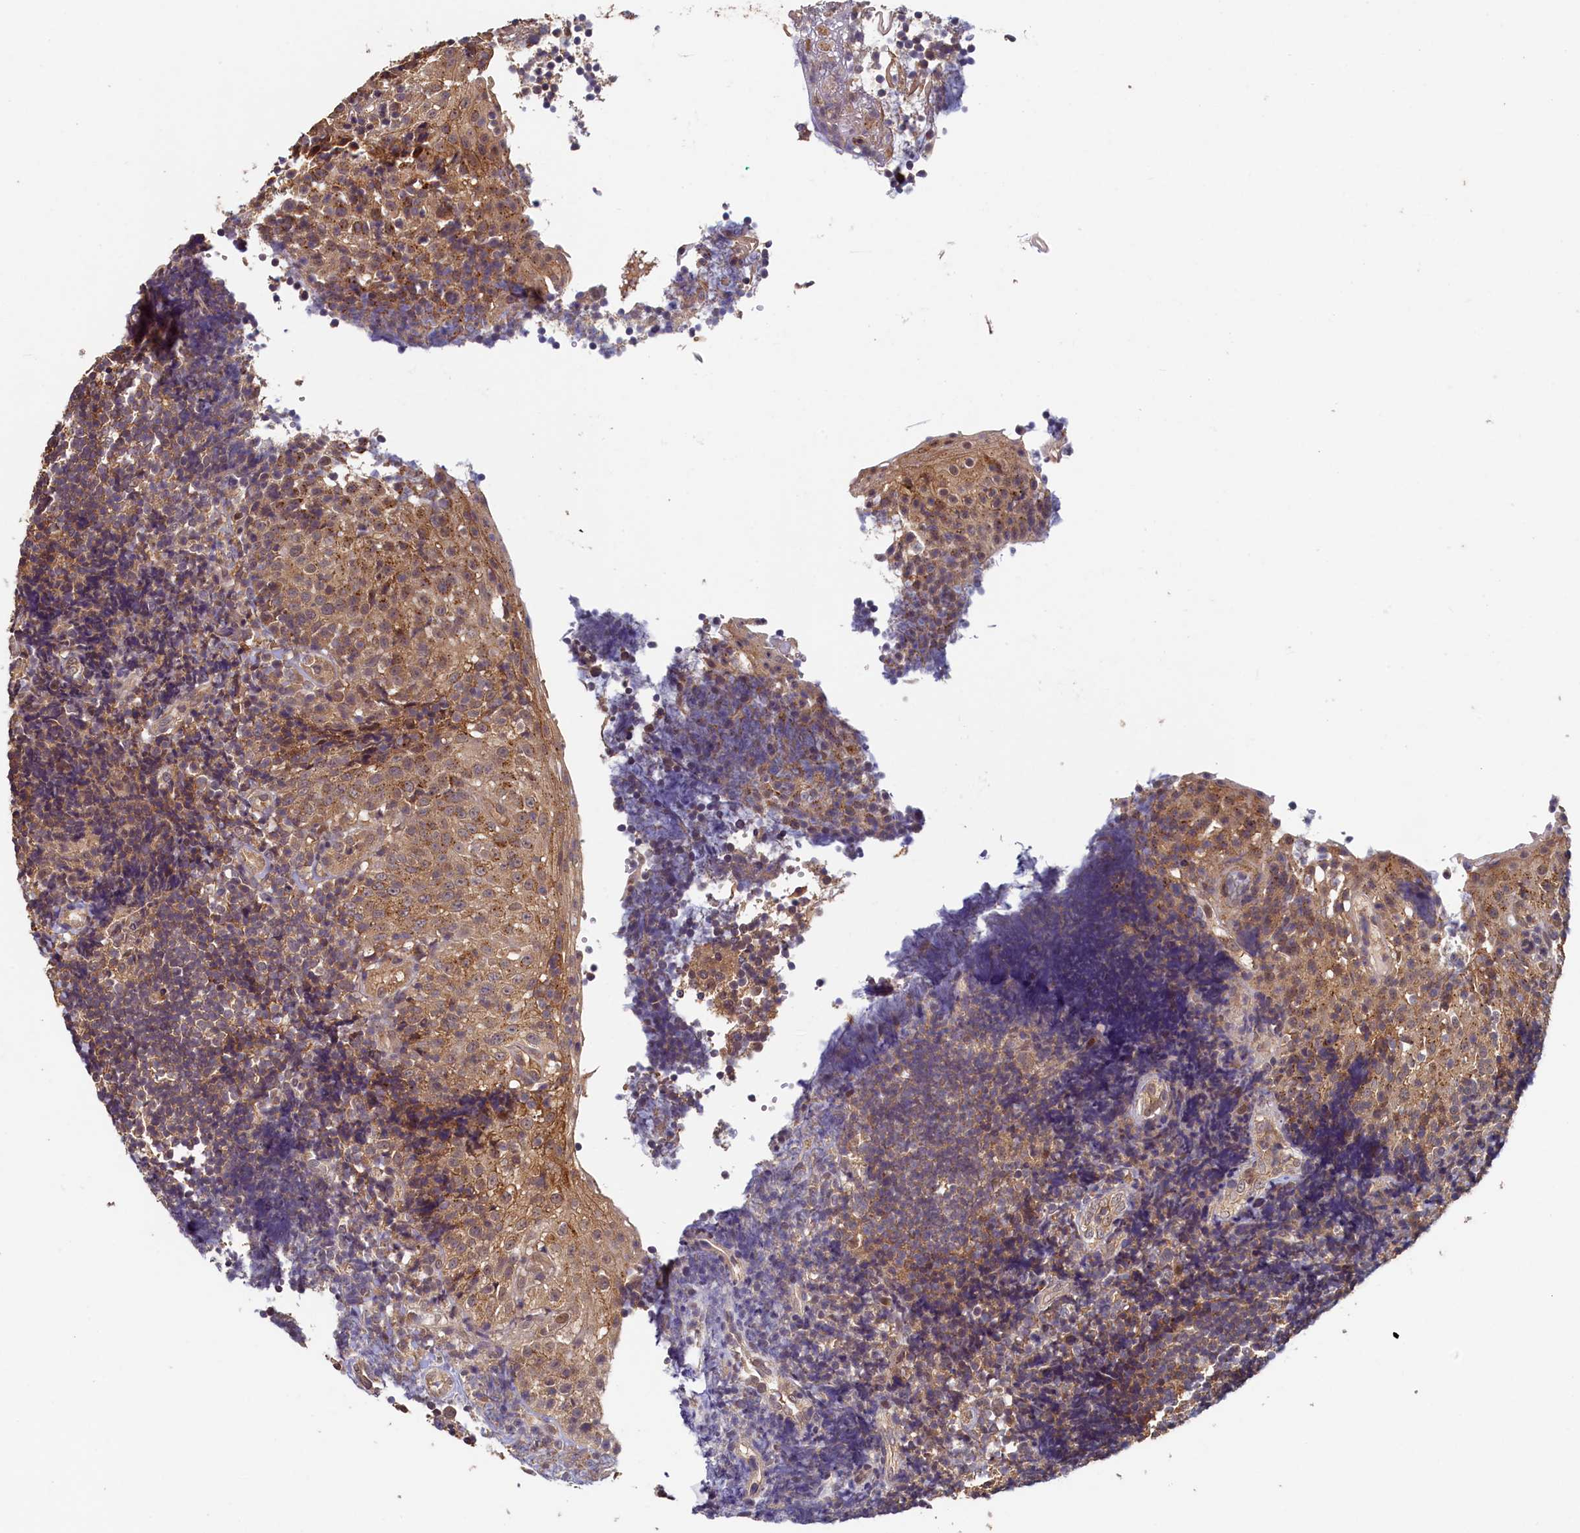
{"staining": {"intensity": "weak", "quantity": ">75%", "location": "cytoplasmic/membranous"}, "tissue": "tonsil", "cell_type": "Germinal center cells", "image_type": "normal", "snomed": [{"axis": "morphology", "description": "Normal tissue, NOS"}, {"axis": "topography", "description": "Tonsil"}], "caption": "The micrograph shows staining of unremarkable tonsil, revealing weak cytoplasmic/membranous protein staining (brown color) within germinal center cells.", "gene": "NUBP2", "patient": {"sex": "female", "age": 40}}